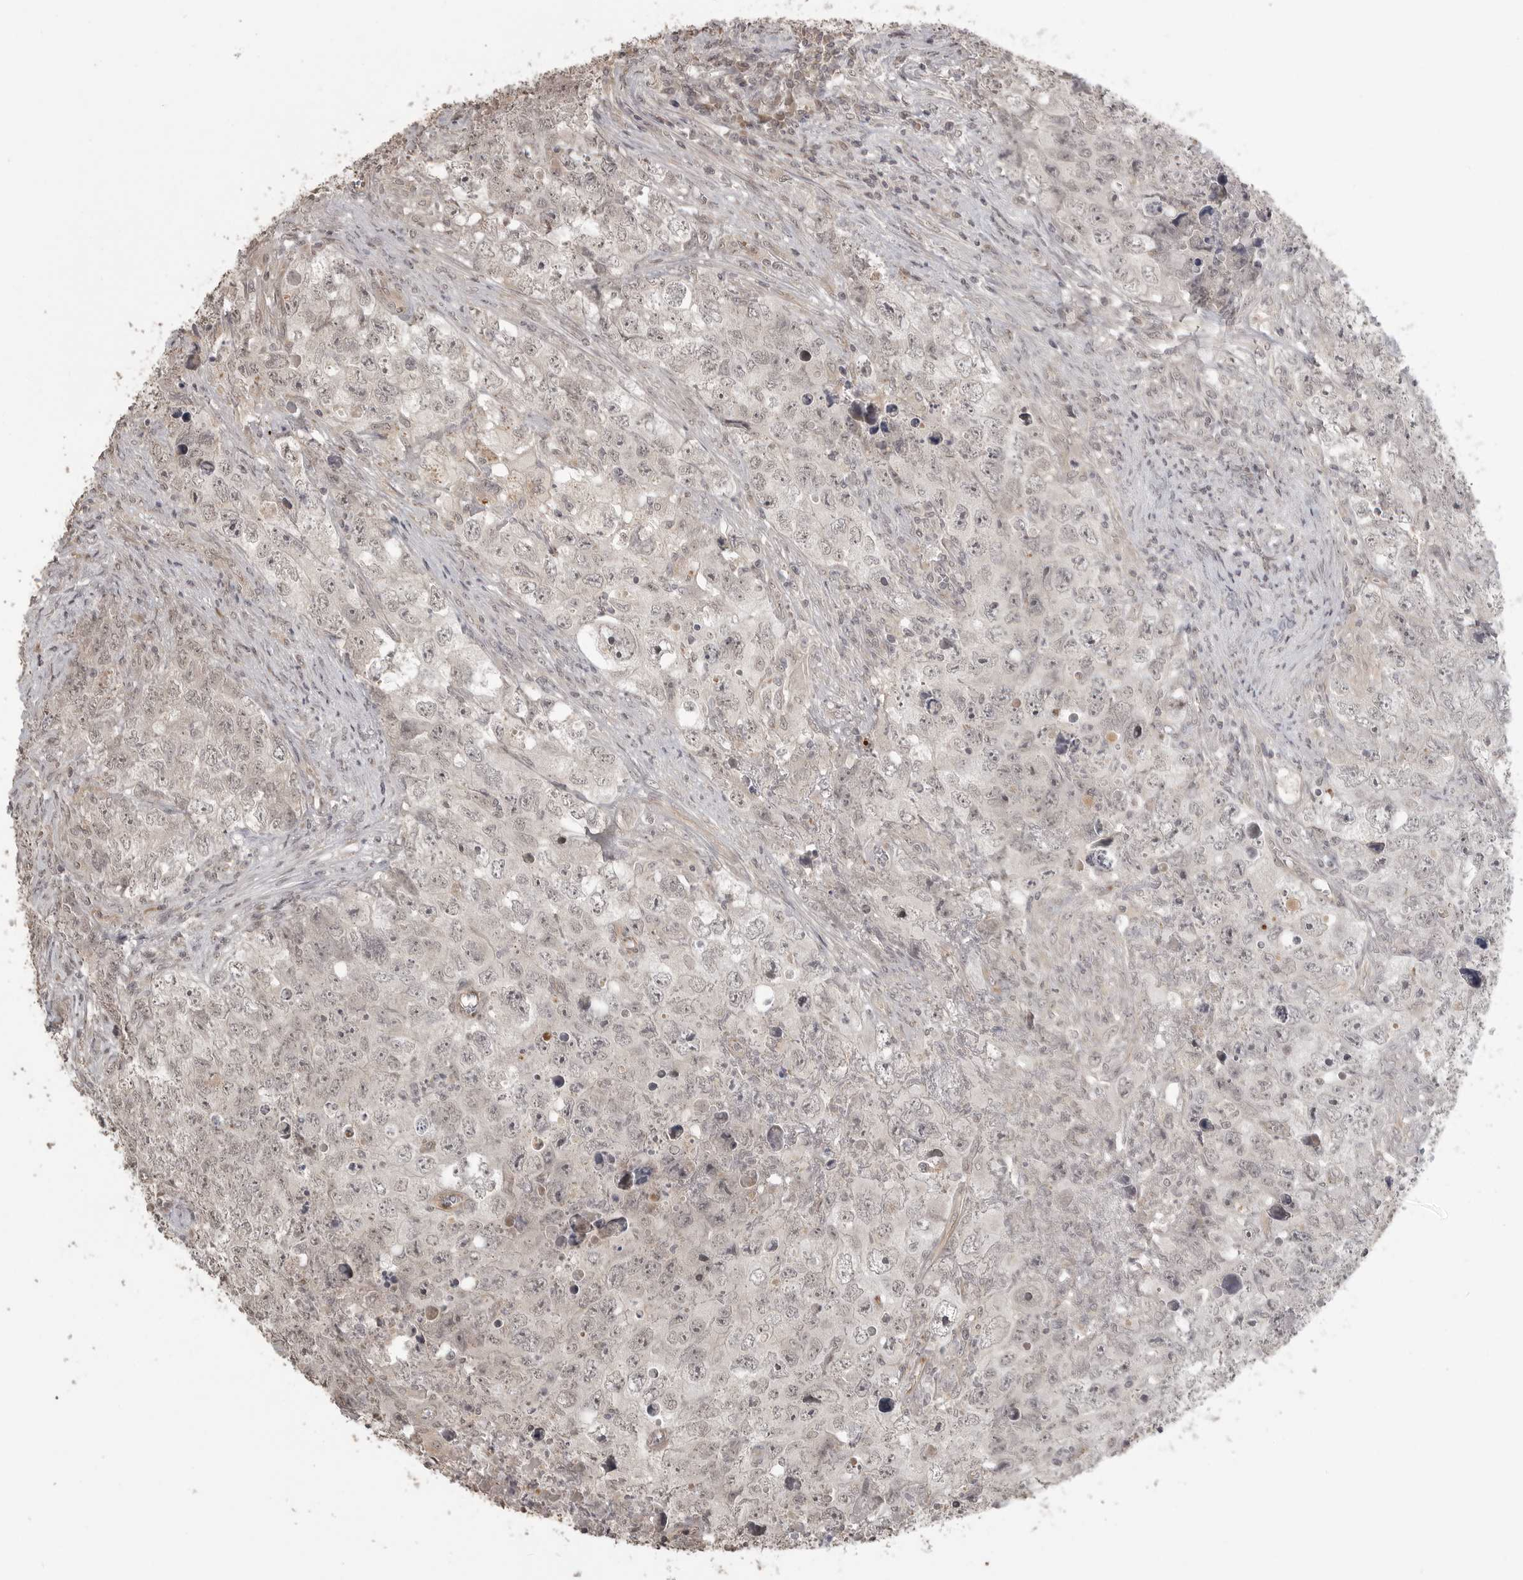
{"staining": {"intensity": "weak", "quantity": "<25%", "location": "nuclear"}, "tissue": "testis cancer", "cell_type": "Tumor cells", "image_type": "cancer", "snomed": [{"axis": "morphology", "description": "Seminoma, NOS"}, {"axis": "morphology", "description": "Carcinoma, Embryonal, NOS"}, {"axis": "topography", "description": "Testis"}], "caption": "Tumor cells show no significant positivity in seminoma (testis).", "gene": "SMG8", "patient": {"sex": "male", "age": 43}}